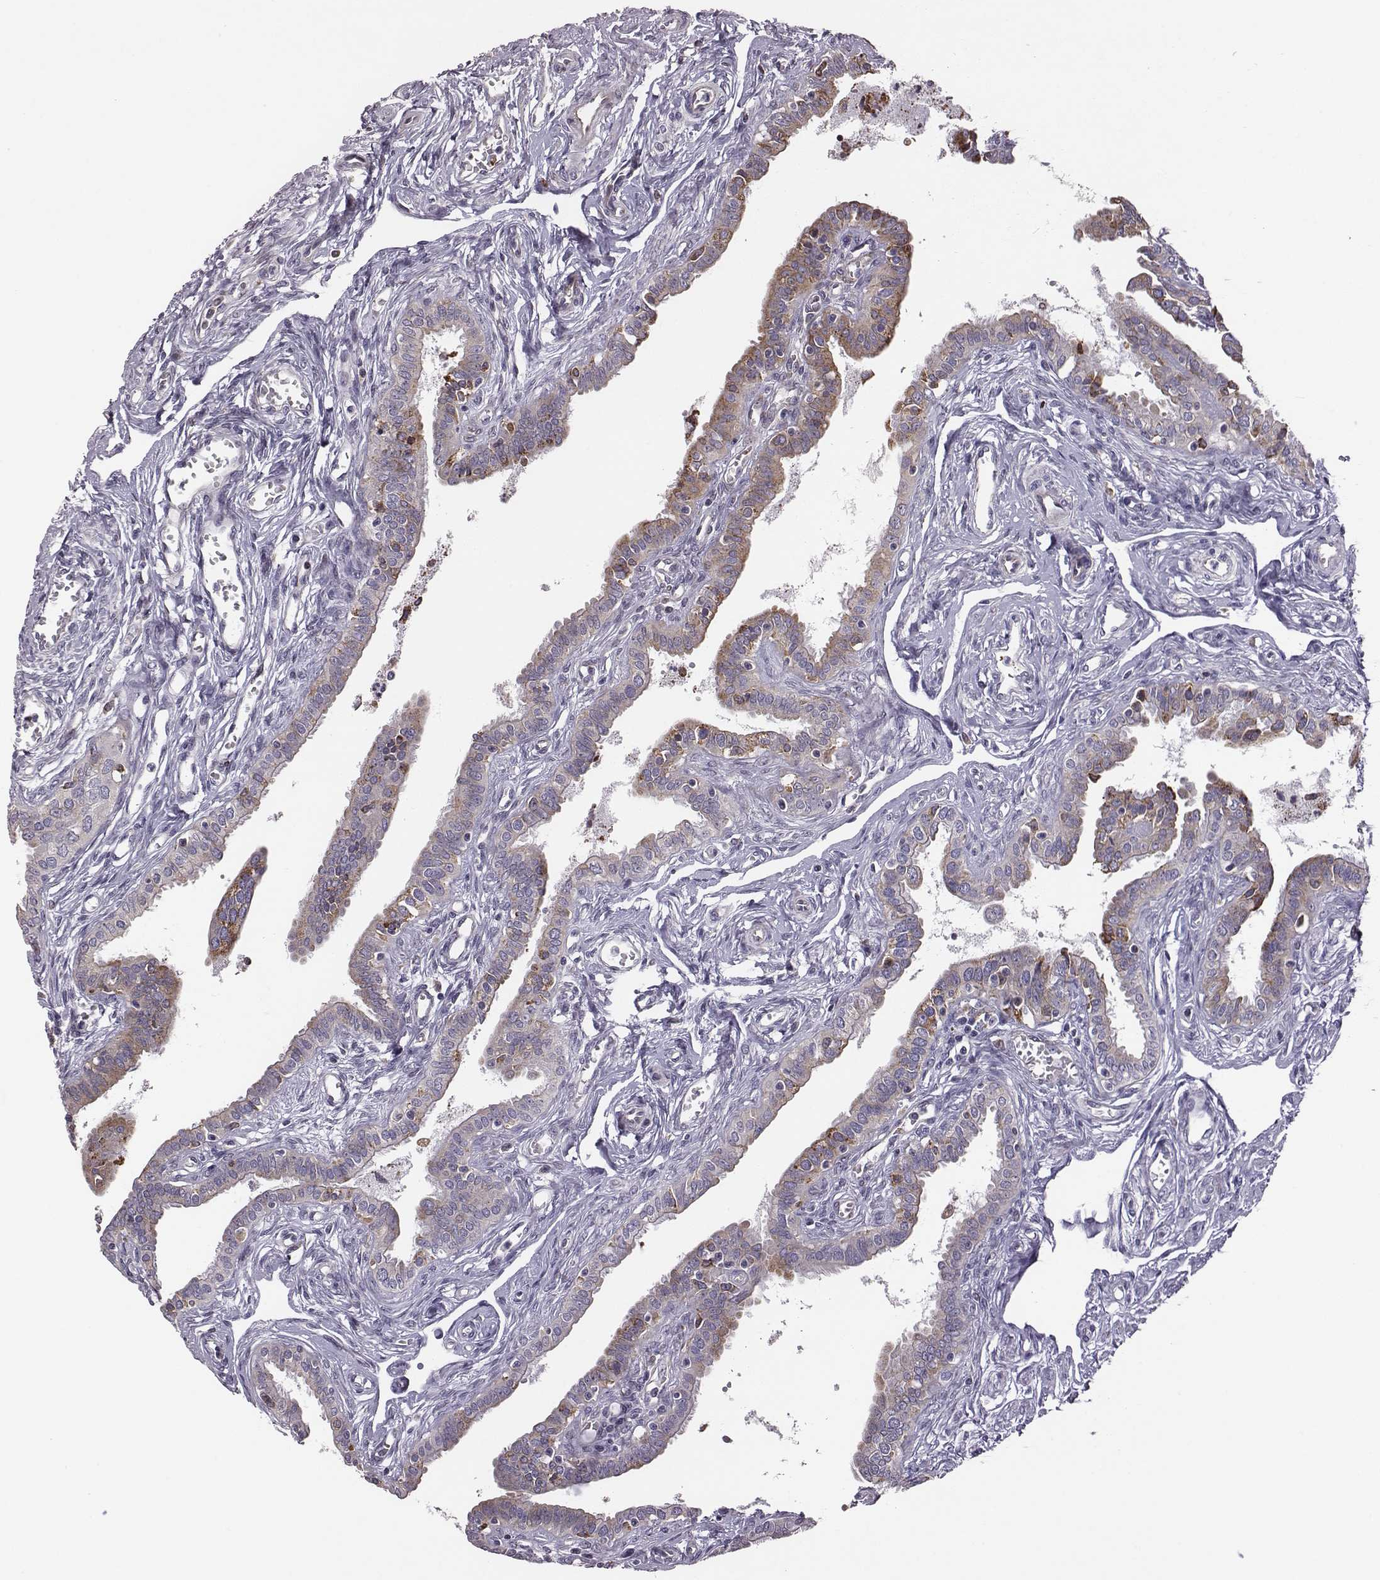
{"staining": {"intensity": "strong", "quantity": ">75%", "location": "cytoplasmic/membranous"}, "tissue": "fallopian tube", "cell_type": "Glandular cells", "image_type": "normal", "snomed": [{"axis": "morphology", "description": "Normal tissue, NOS"}, {"axis": "morphology", "description": "Carcinoma, endometroid"}, {"axis": "topography", "description": "Fallopian tube"}, {"axis": "topography", "description": "Ovary"}], "caption": "Immunohistochemistry (IHC) (DAB (3,3'-diaminobenzidine)) staining of benign fallopian tube reveals strong cytoplasmic/membranous protein staining in about >75% of glandular cells.", "gene": "SELENOI", "patient": {"sex": "female", "age": 42}}